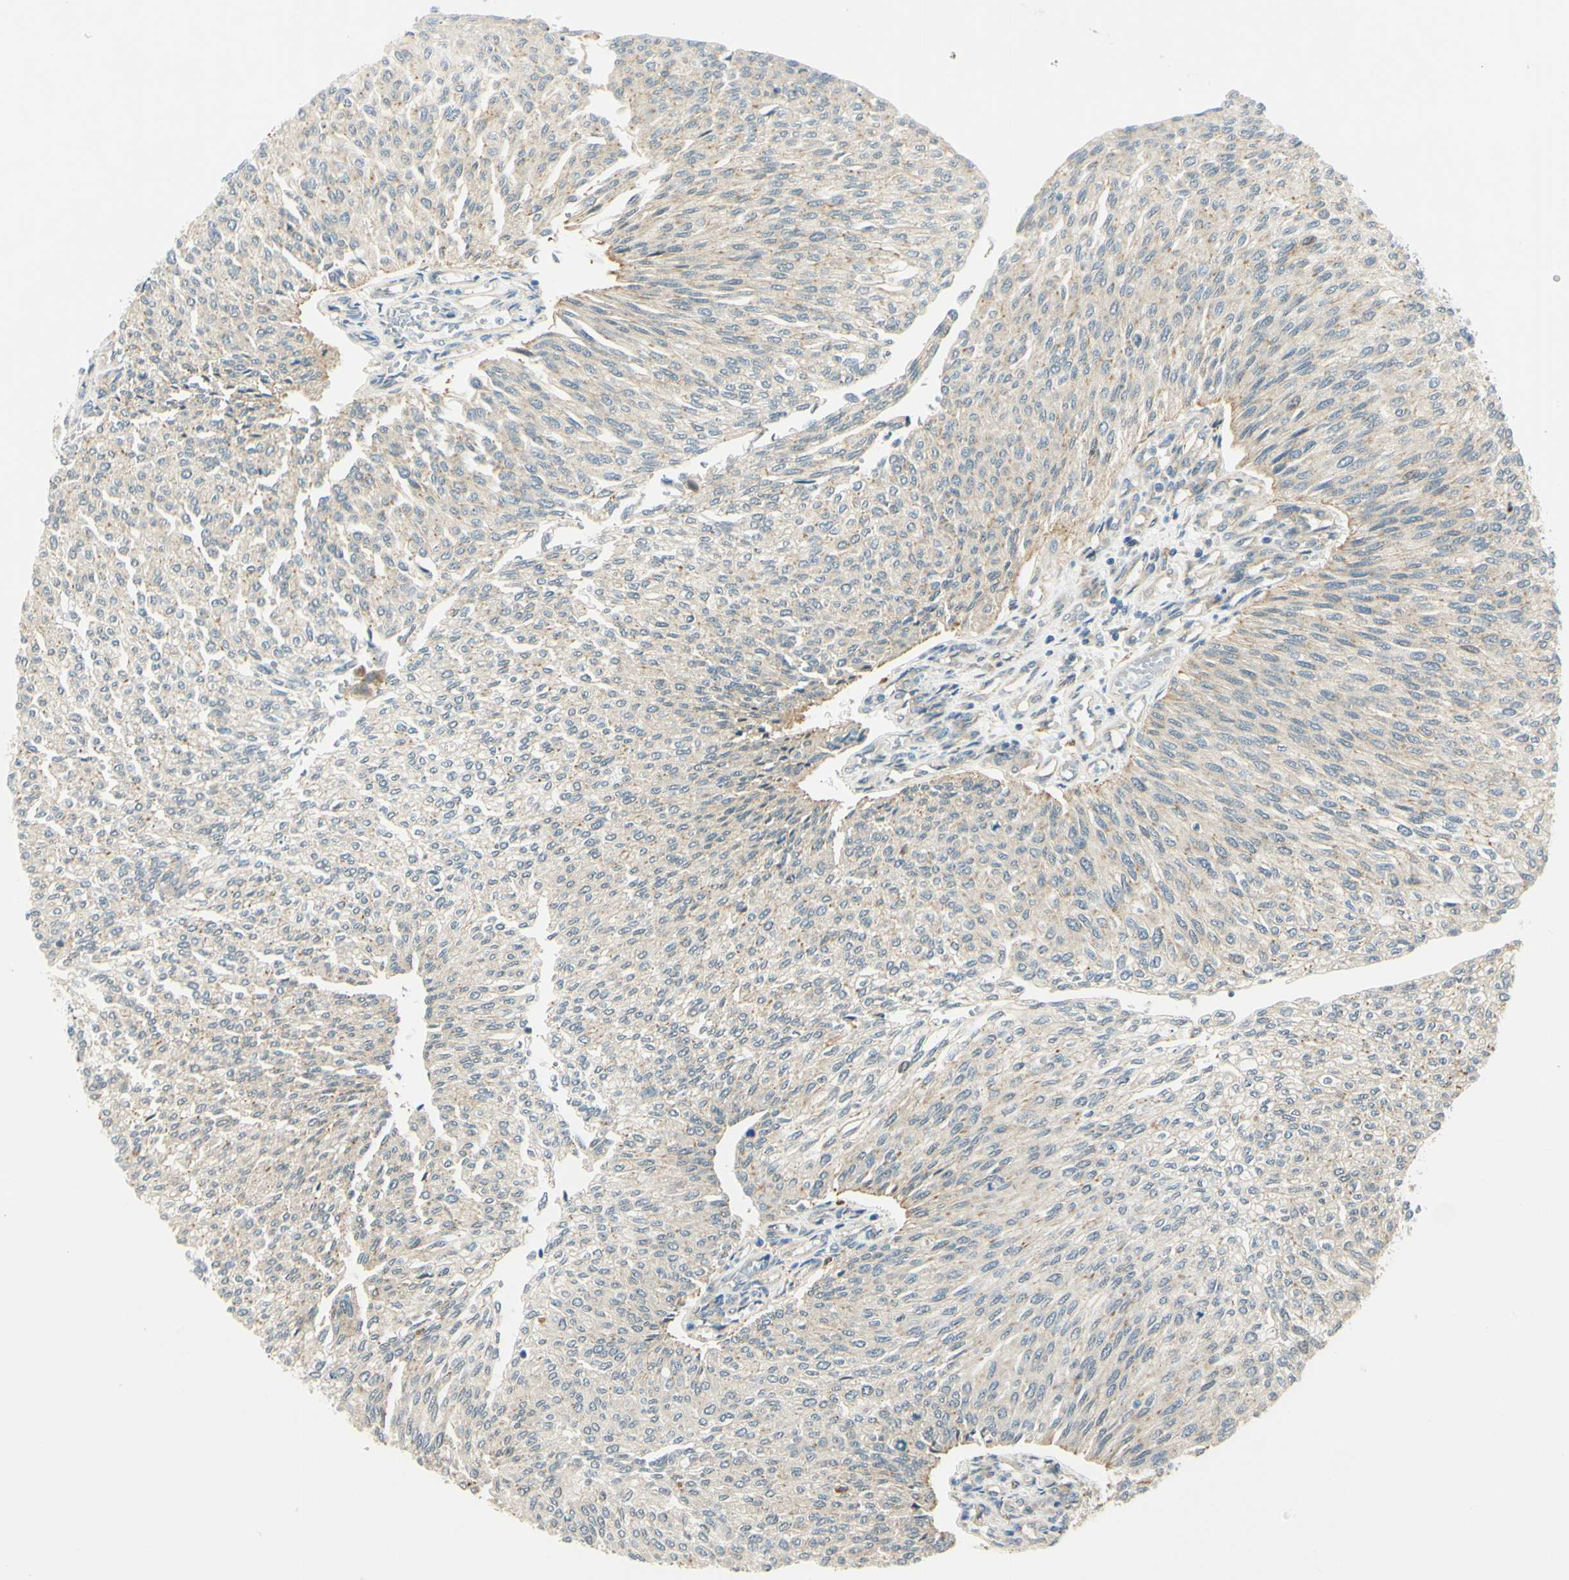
{"staining": {"intensity": "weak", "quantity": "25%-75%", "location": "cytoplasmic/membranous"}, "tissue": "urothelial cancer", "cell_type": "Tumor cells", "image_type": "cancer", "snomed": [{"axis": "morphology", "description": "Urothelial carcinoma, Low grade"}, {"axis": "topography", "description": "Urinary bladder"}], "caption": "High-power microscopy captured an immunohistochemistry histopathology image of urothelial cancer, revealing weak cytoplasmic/membranous staining in about 25%-75% of tumor cells.", "gene": "LAMA3", "patient": {"sex": "female", "age": 79}}